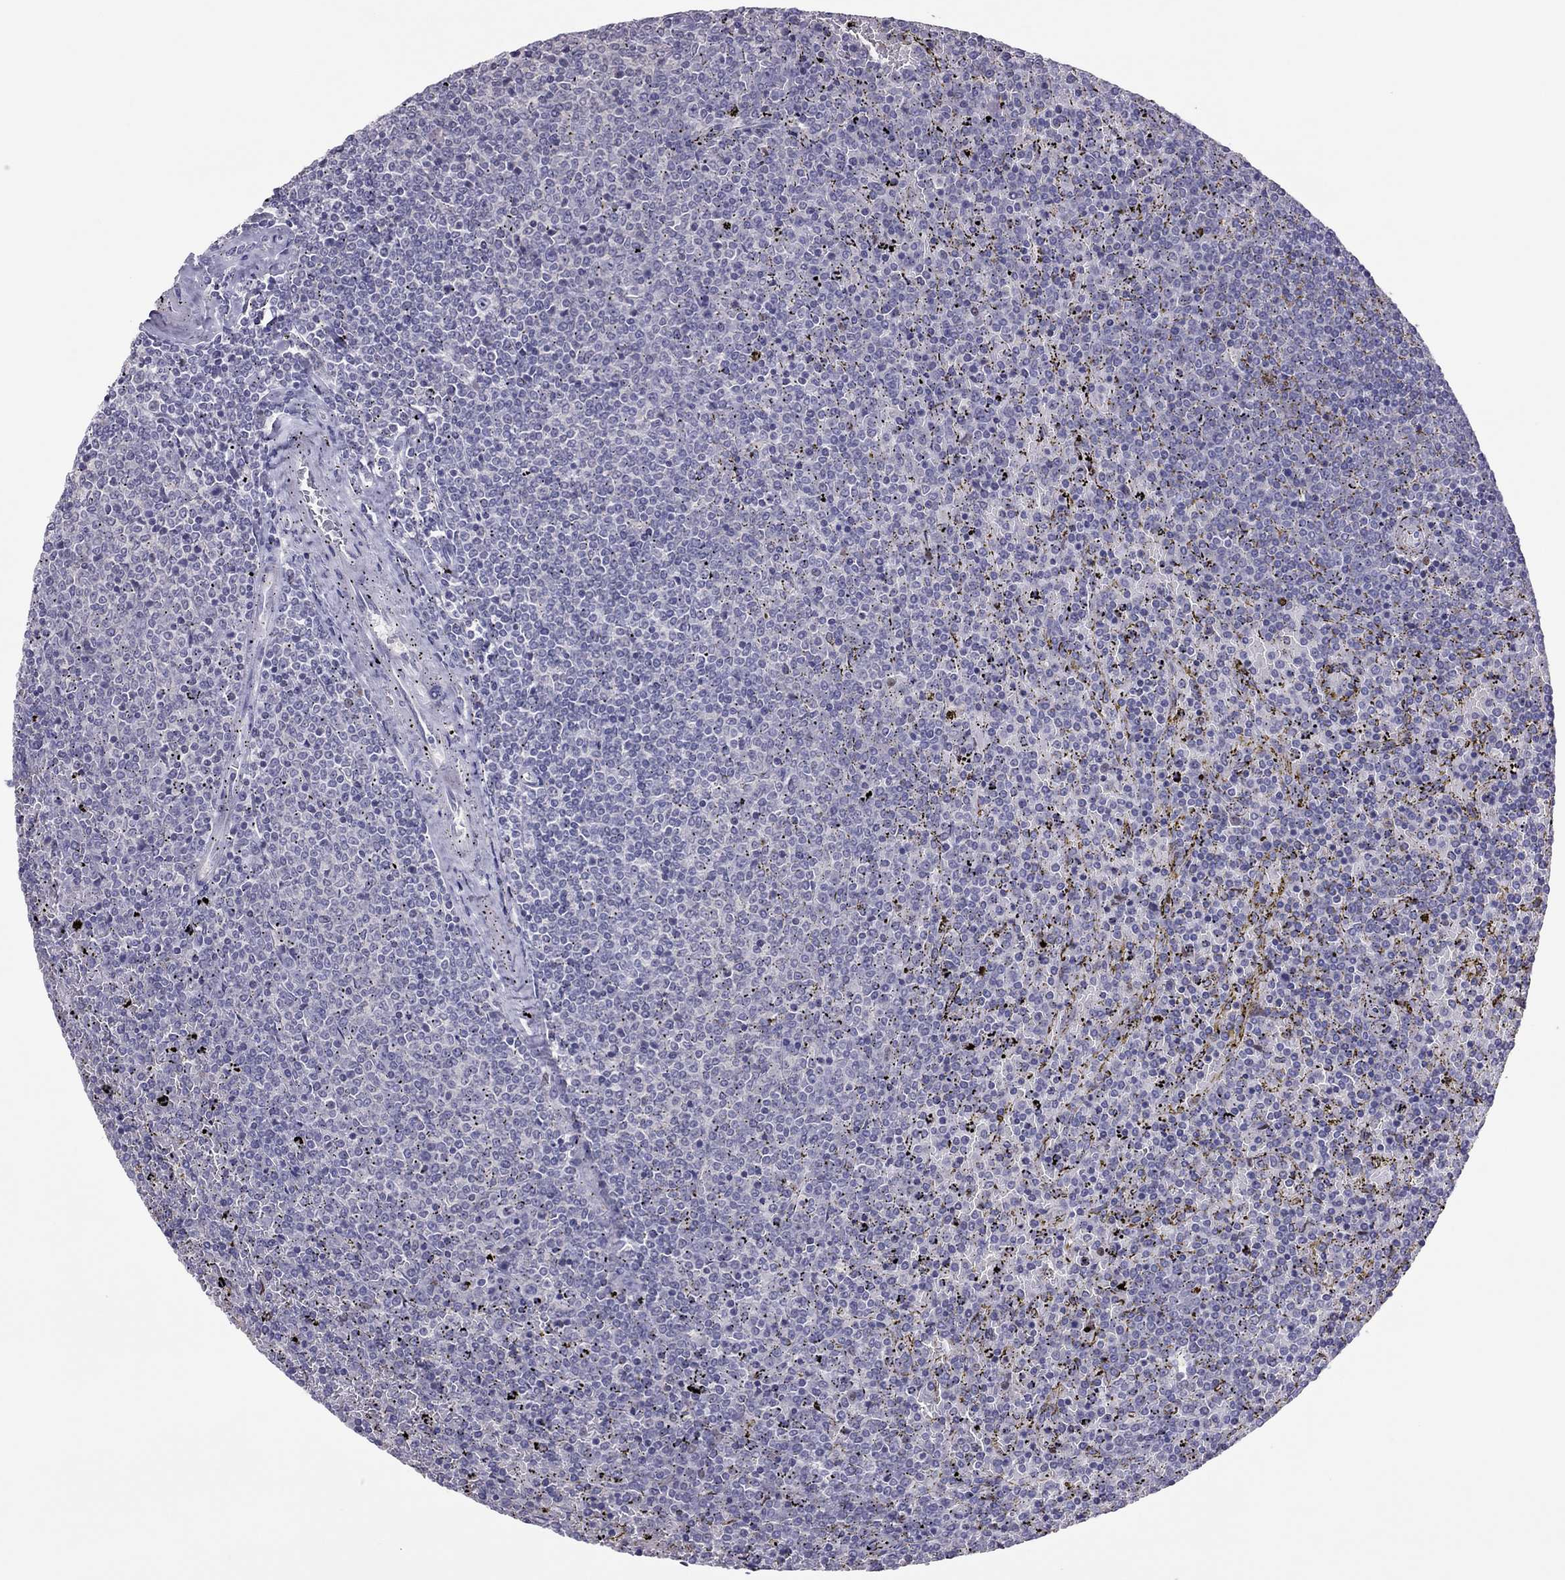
{"staining": {"intensity": "negative", "quantity": "none", "location": "none"}, "tissue": "lymphoma", "cell_type": "Tumor cells", "image_type": "cancer", "snomed": [{"axis": "morphology", "description": "Malignant lymphoma, non-Hodgkin's type, Low grade"}, {"axis": "topography", "description": "Spleen"}], "caption": "Human low-grade malignant lymphoma, non-Hodgkin's type stained for a protein using immunohistochemistry exhibits no positivity in tumor cells.", "gene": "SPINT3", "patient": {"sex": "female", "age": 77}}